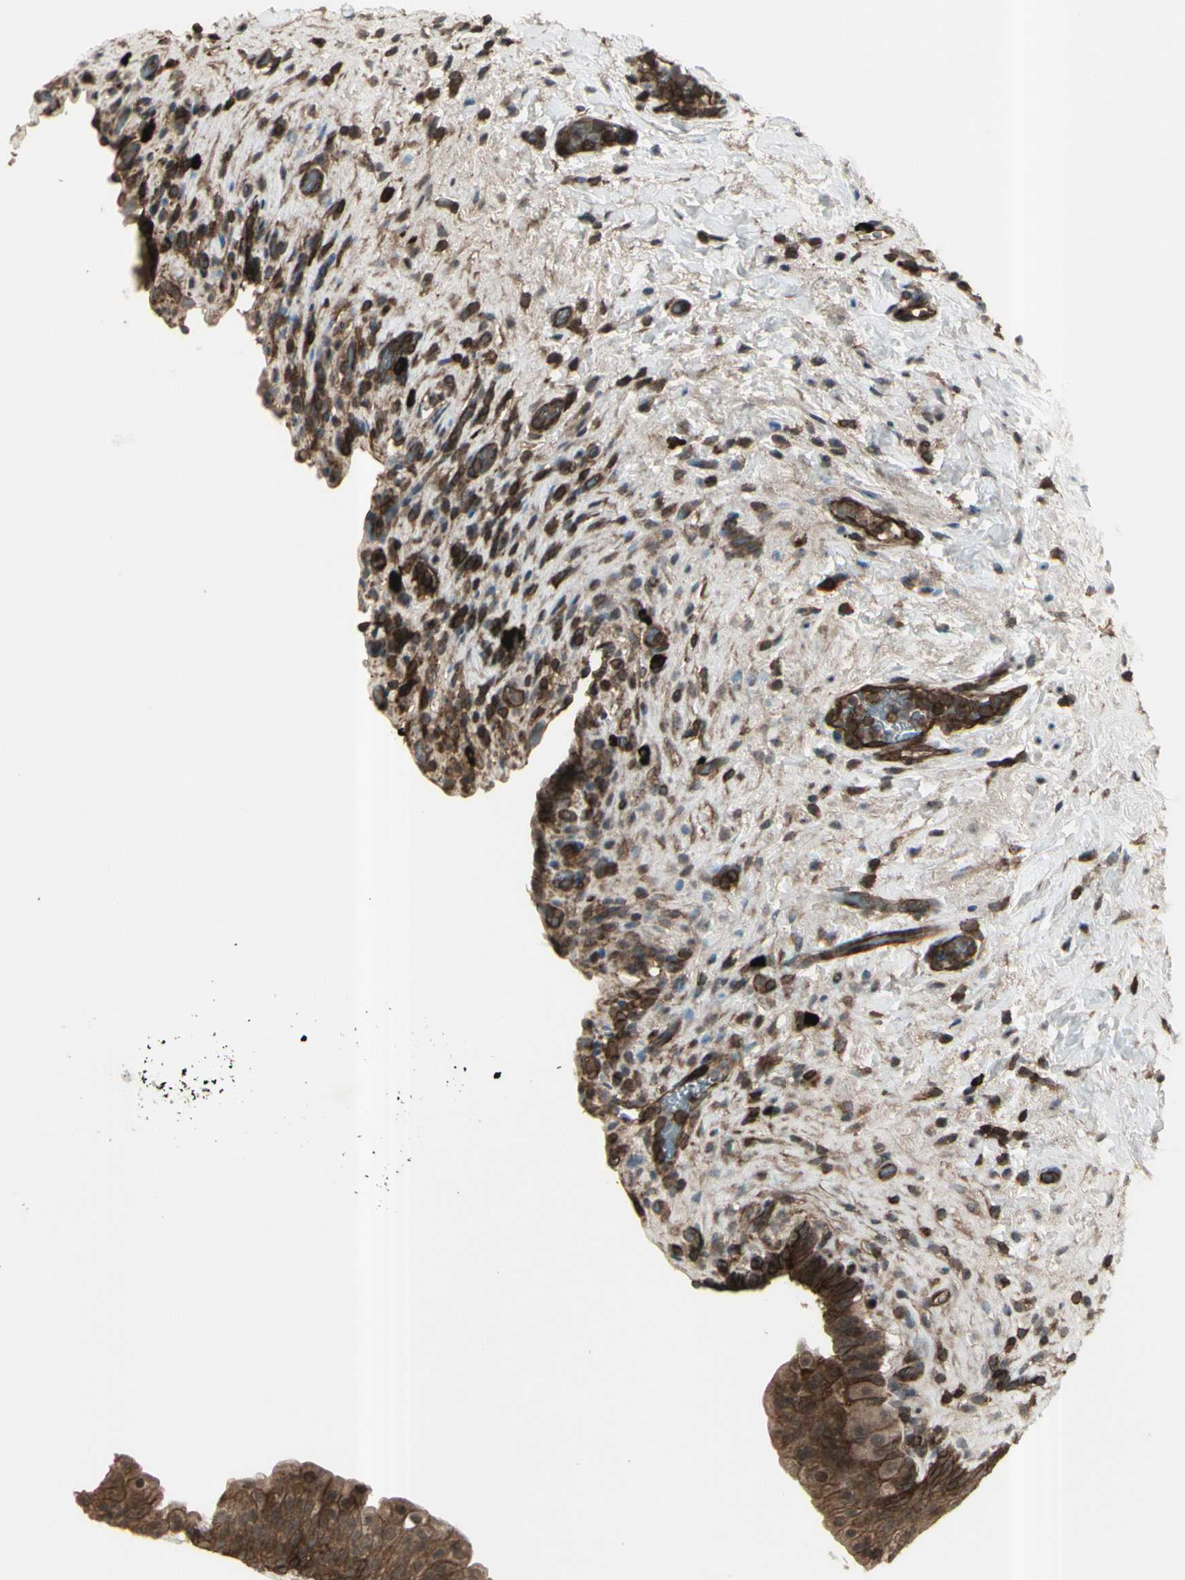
{"staining": {"intensity": "strong", "quantity": ">75%", "location": "cytoplasmic/membranous,nuclear"}, "tissue": "urinary bladder", "cell_type": "Urothelial cells", "image_type": "normal", "snomed": [{"axis": "morphology", "description": "Normal tissue, NOS"}, {"axis": "topography", "description": "Urinary bladder"}], "caption": "Urinary bladder stained with DAB immunohistochemistry (IHC) displays high levels of strong cytoplasmic/membranous,nuclear positivity in about >75% of urothelial cells.", "gene": "FXYD5", "patient": {"sex": "female", "age": 64}}